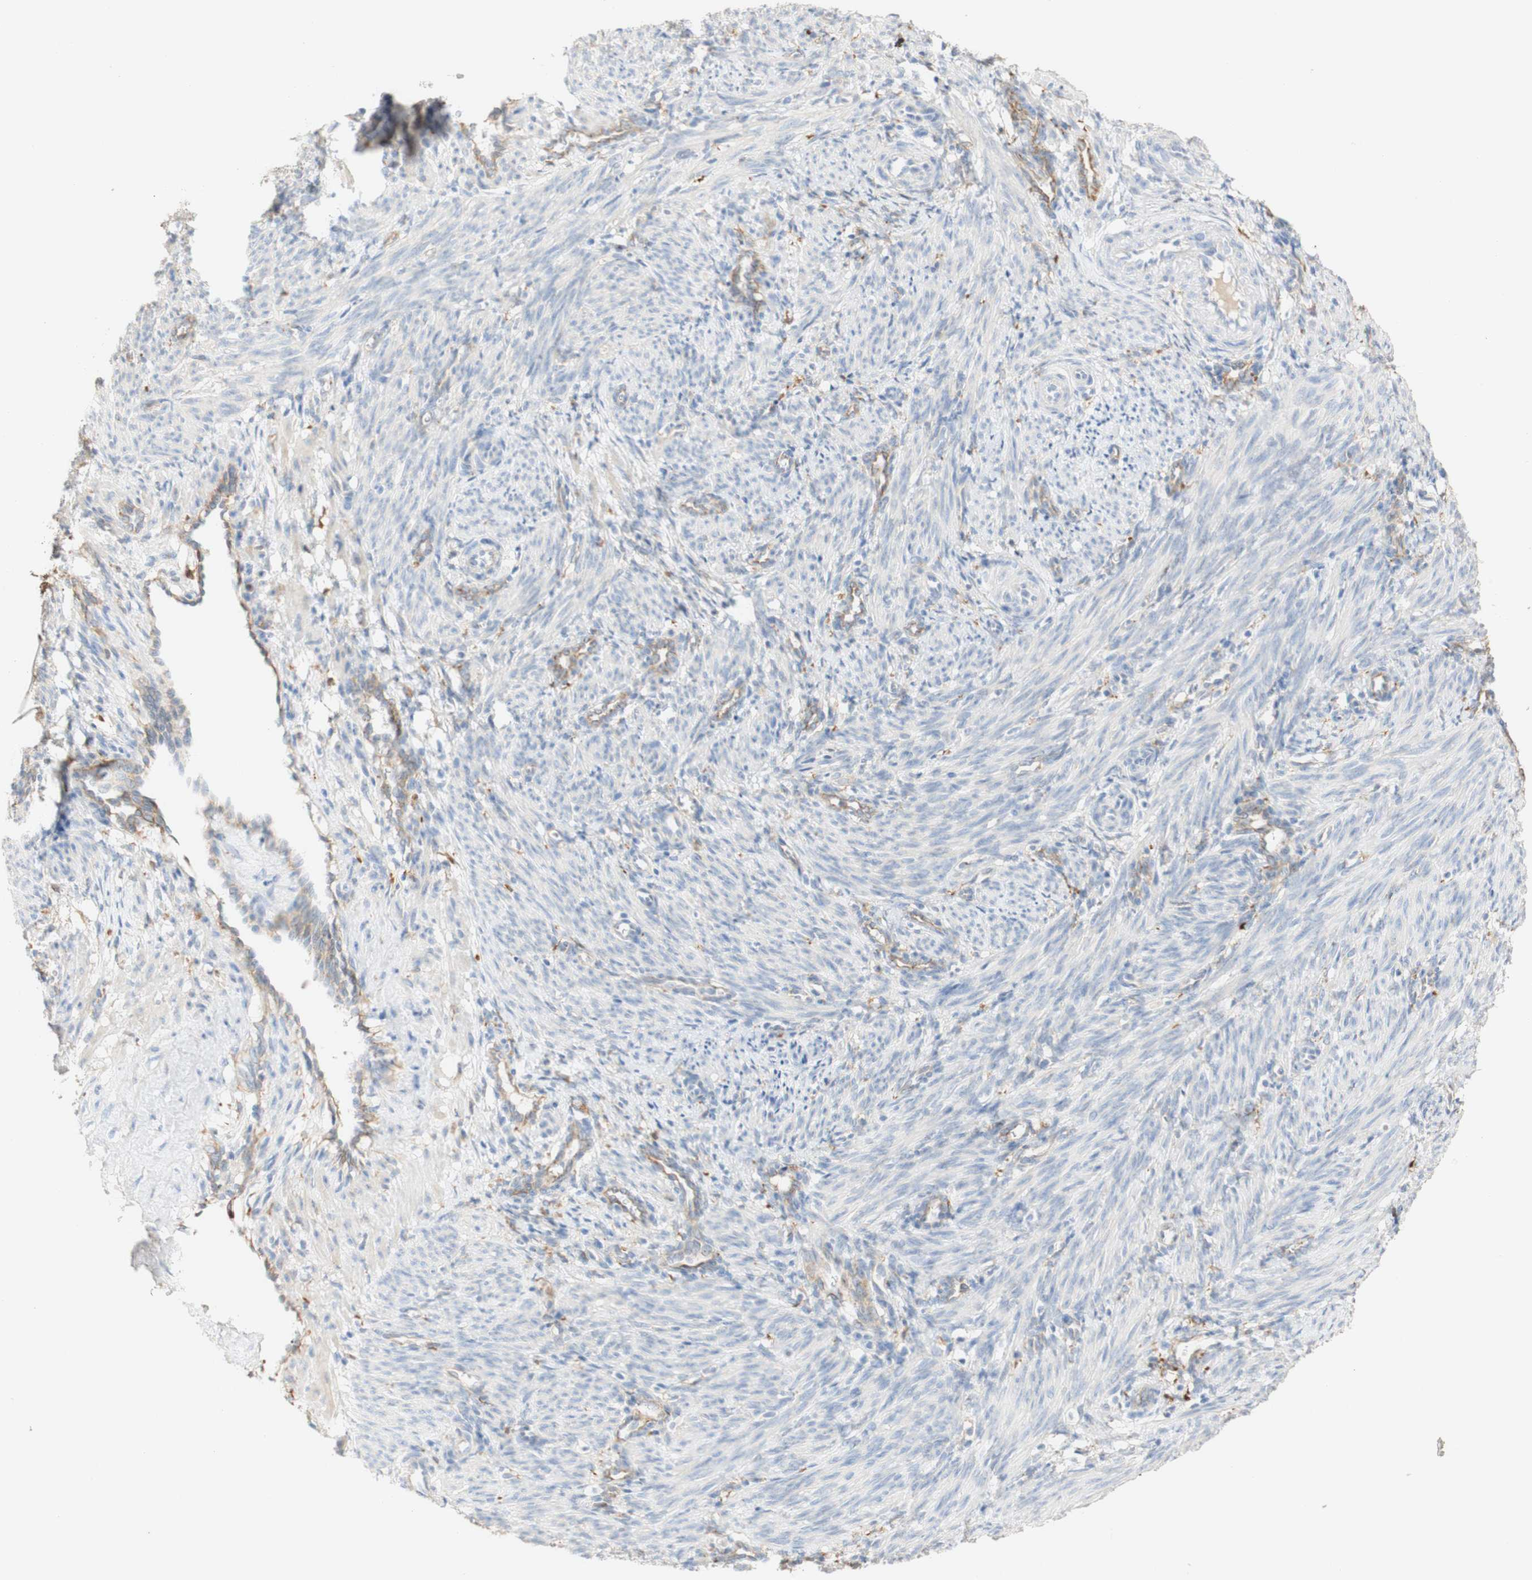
{"staining": {"intensity": "weak", "quantity": "<25%", "location": "cytoplasmic/membranous"}, "tissue": "smooth muscle", "cell_type": "Smooth muscle cells", "image_type": "normal", "snomed": [{"axis": "morphology", "description": "Normal tissue, NOS"}, {"axis": "topography", "description": "Endometrium"}], "caption": "Immunohistochemical staining of unremarkable human smooth muscle displays no significant expression in smooth muscle cells. (DAB (3,3'-diaminobenzidine) immunohistochemistry (IHC), high magnification).", "gene": "FCGRT", "patient": {"sex": "female", "age": 33}}